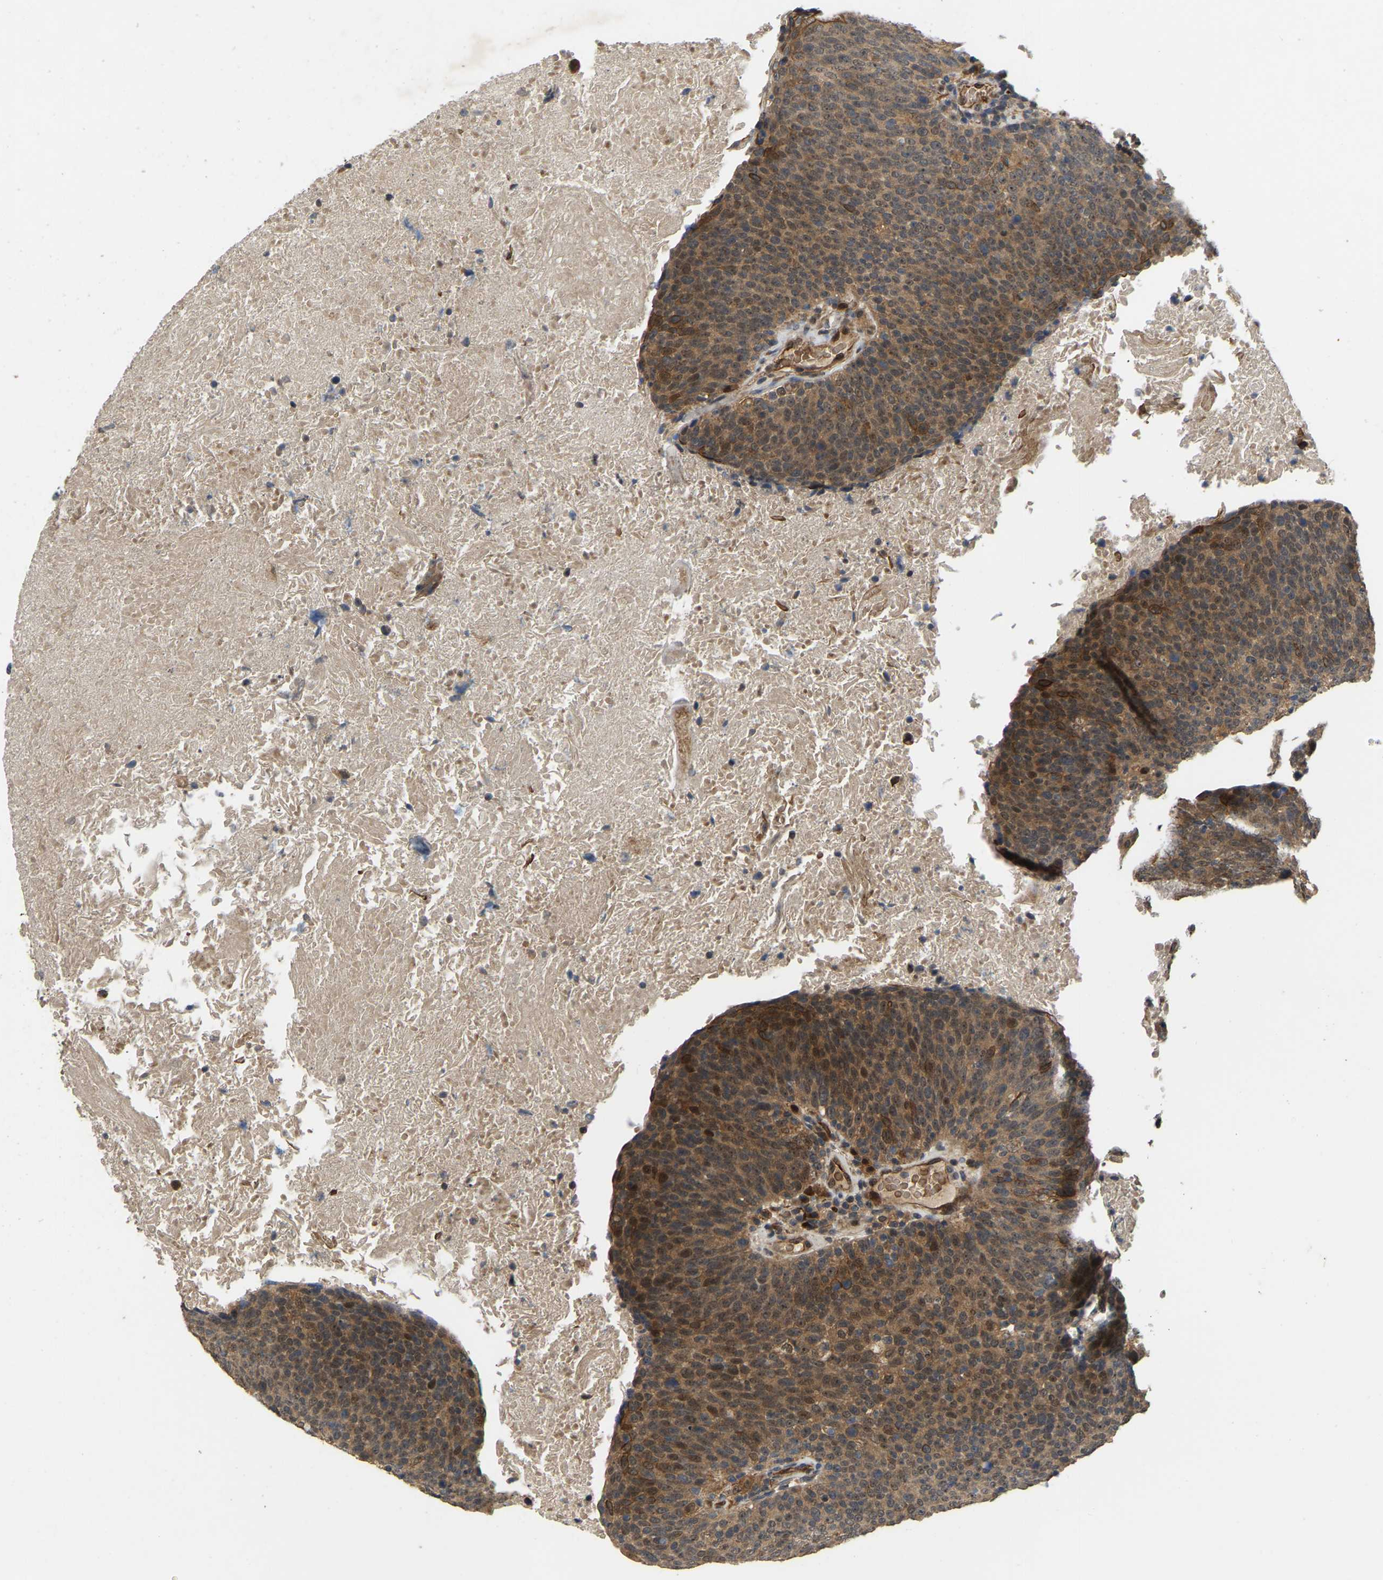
{"staining": {"intensity": "strong", "quantity": "25%-75%", "location": "cytoplasmic/membranous,nuclear"}, "tissue": "head and neck cancer", "cell_type": "Tumor cells", "image_type": "cancer", "snomed": [{"axis": "morphology", "description": "Squamous cell carcinoma, NOS"}, {"axis": "morphology", "description": "Squamous cell carcinoma, metastatic, NOS"}, {"axis": "topography", "description": "Lymph node"}, {"axis": "topography", "description": "Head-Neck"}], "caption": "Tumor cells display strong cytoplasmic/membranous and nuclear expression in approximately 25%-75% of cells in head and neck cancer.", "gene": "LIMK2", "patient": {"sex": "male", "age": 62}}